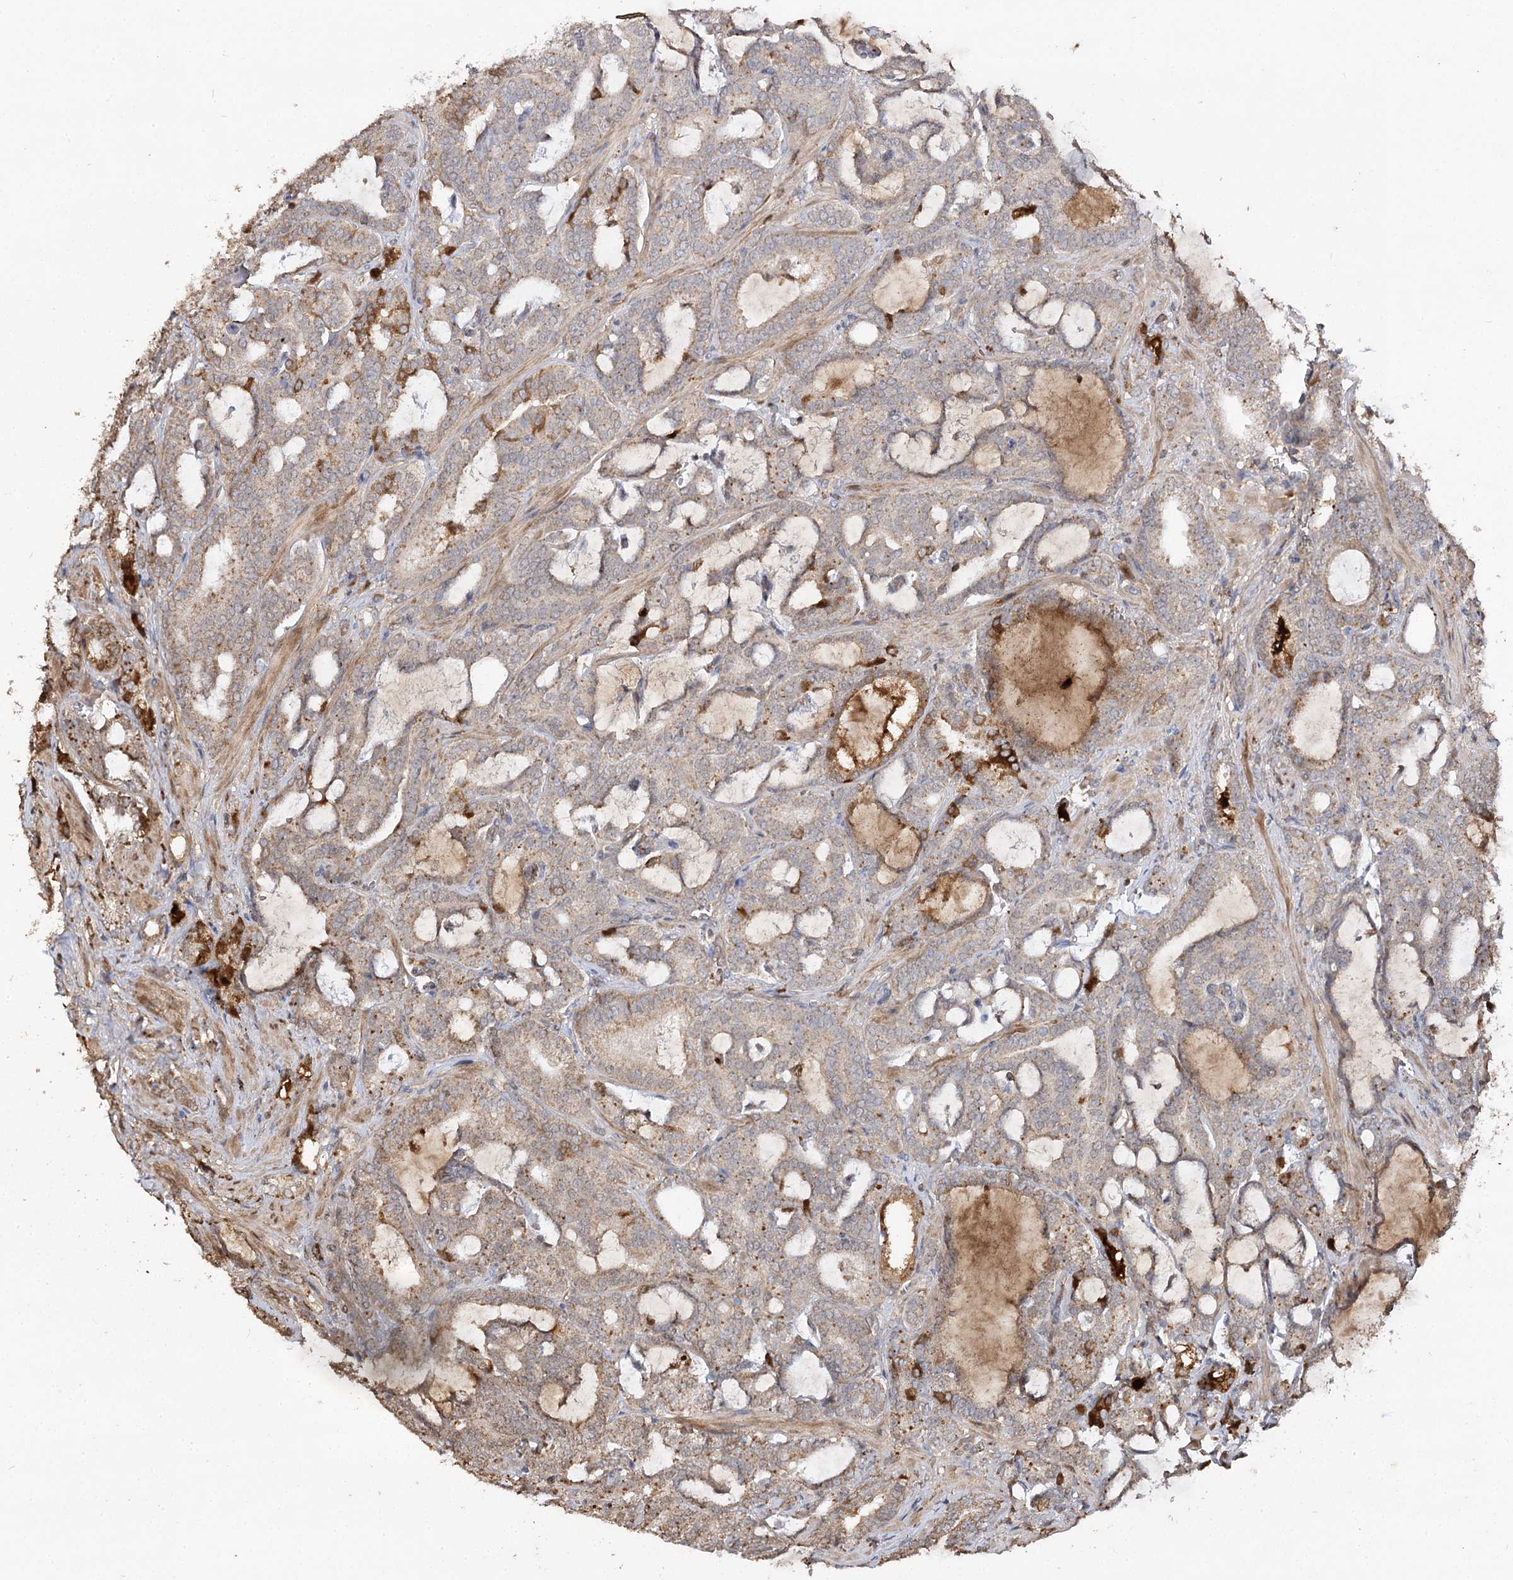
{"staining": {"intensity": "moderate", "quantity": "25%-75%", "location": "cytoplasmic/membranous"}, "tissue": "prostate cancer", "cell_type": "Tumor cells", "image_type": "cancer", "snomed": [{"axis": "morphology", "description": "Adenocarcinoma, High grade"}, {"axis": "topography", "description": "Prostate and seminal vesicle, NOS"}], "caption": "Protein expression analysis of prostate cancer (high-grade adenocarcinoma) displays moderate cytoplasmic/membranous positivity in about 25%-75% of tumor cells.", "gene": "ARL13A", "patient": {"sex": "male", "age": 67}}